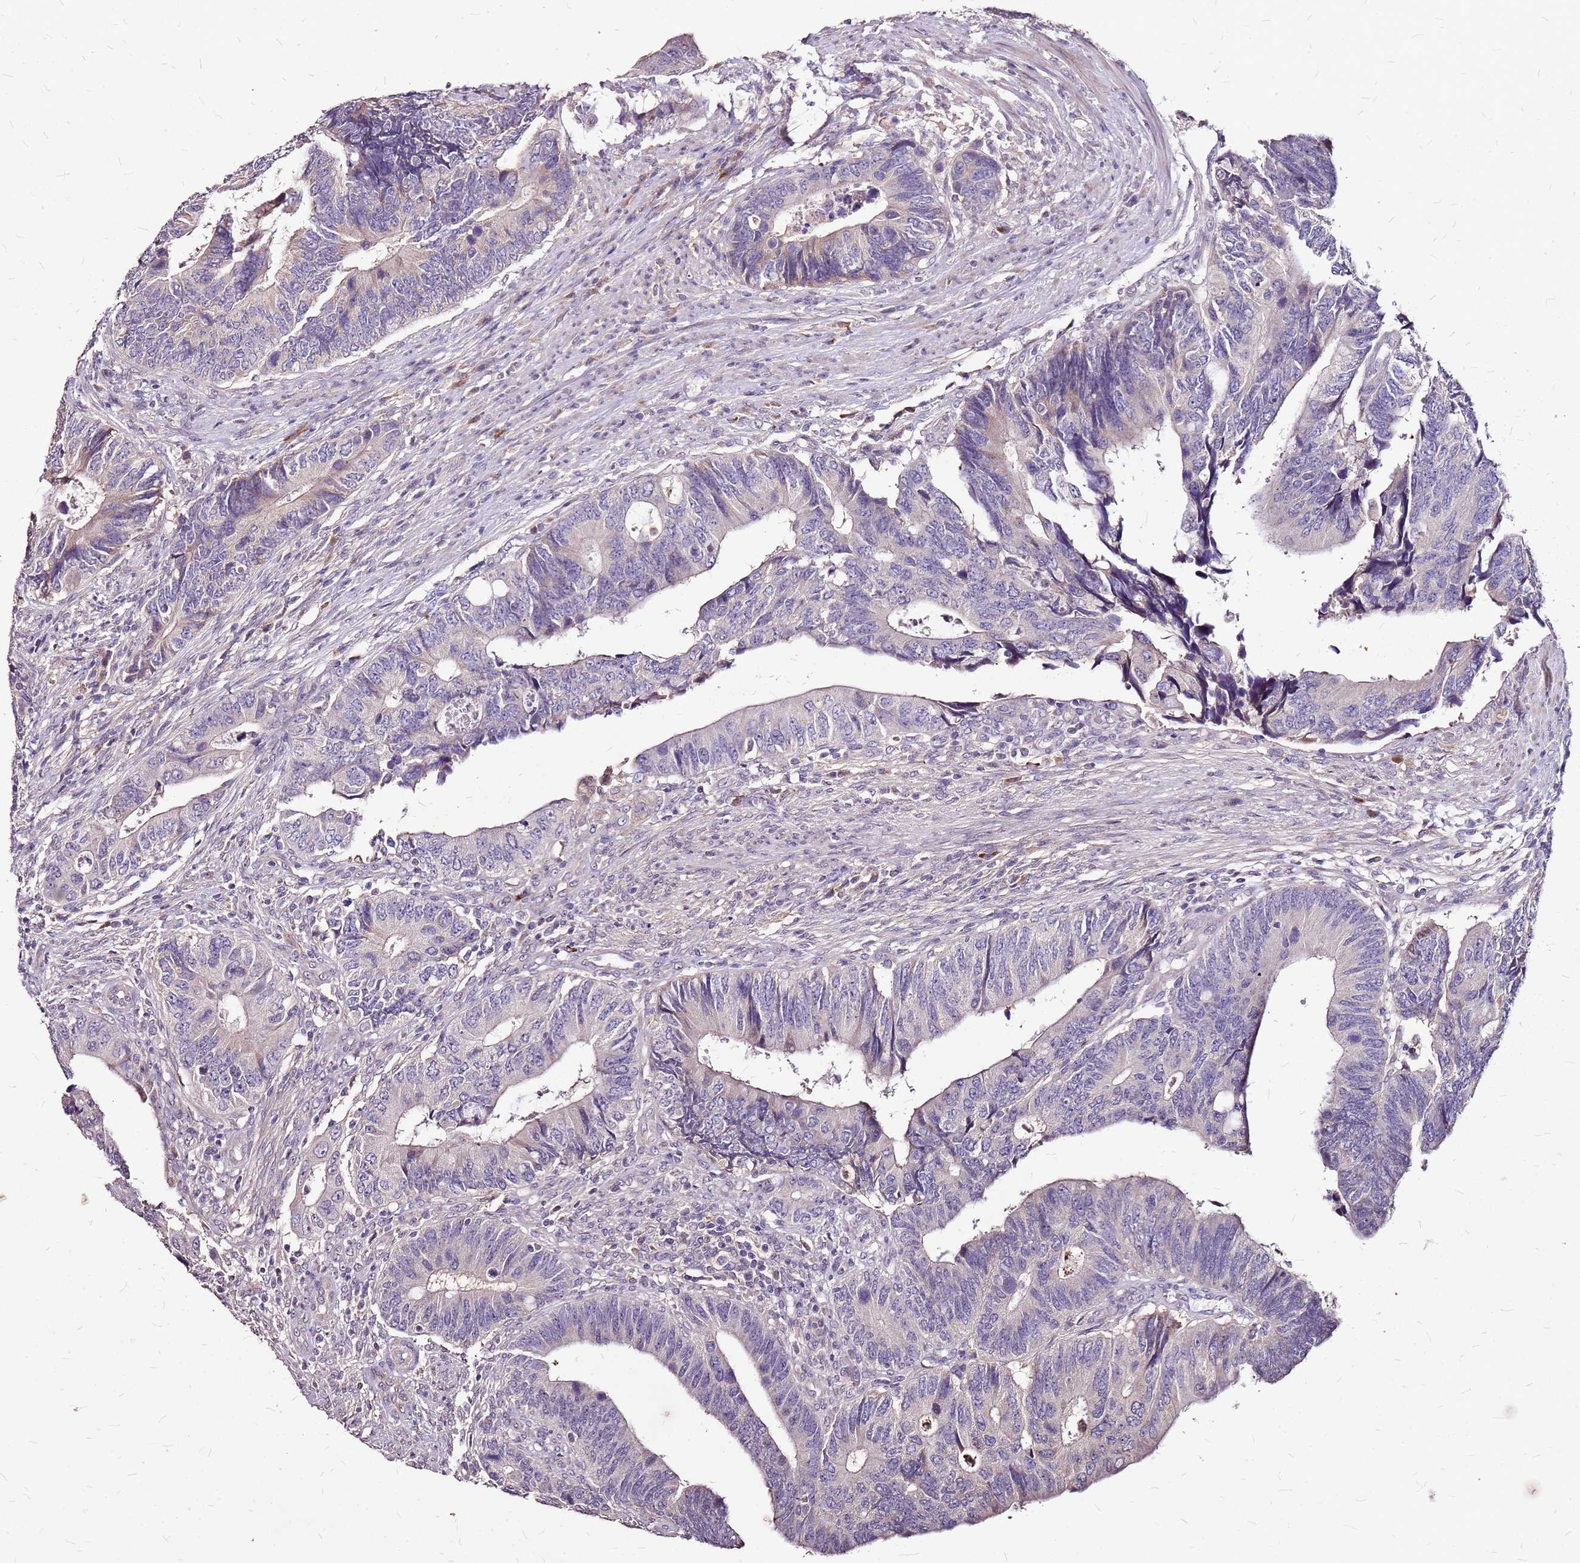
{"staining": {"intensity": "negative", "quantity": "none", "location": "none"}, "tissue": "colorectal cancer", "cell_type": "Tumor cells", "image_type": "cancer", "snomed": [{"axis": "morphology", "description": "Adenocarcinoma, NOS"}, {"axis": "topography", "description": "Colon"}], "caption": "Colorectal cancer was stained to show a protein in brown. There is no significant positivity in tumor cells.", "gene": "DCDC2C", "patient": {"sex": "male", "age": 87}}